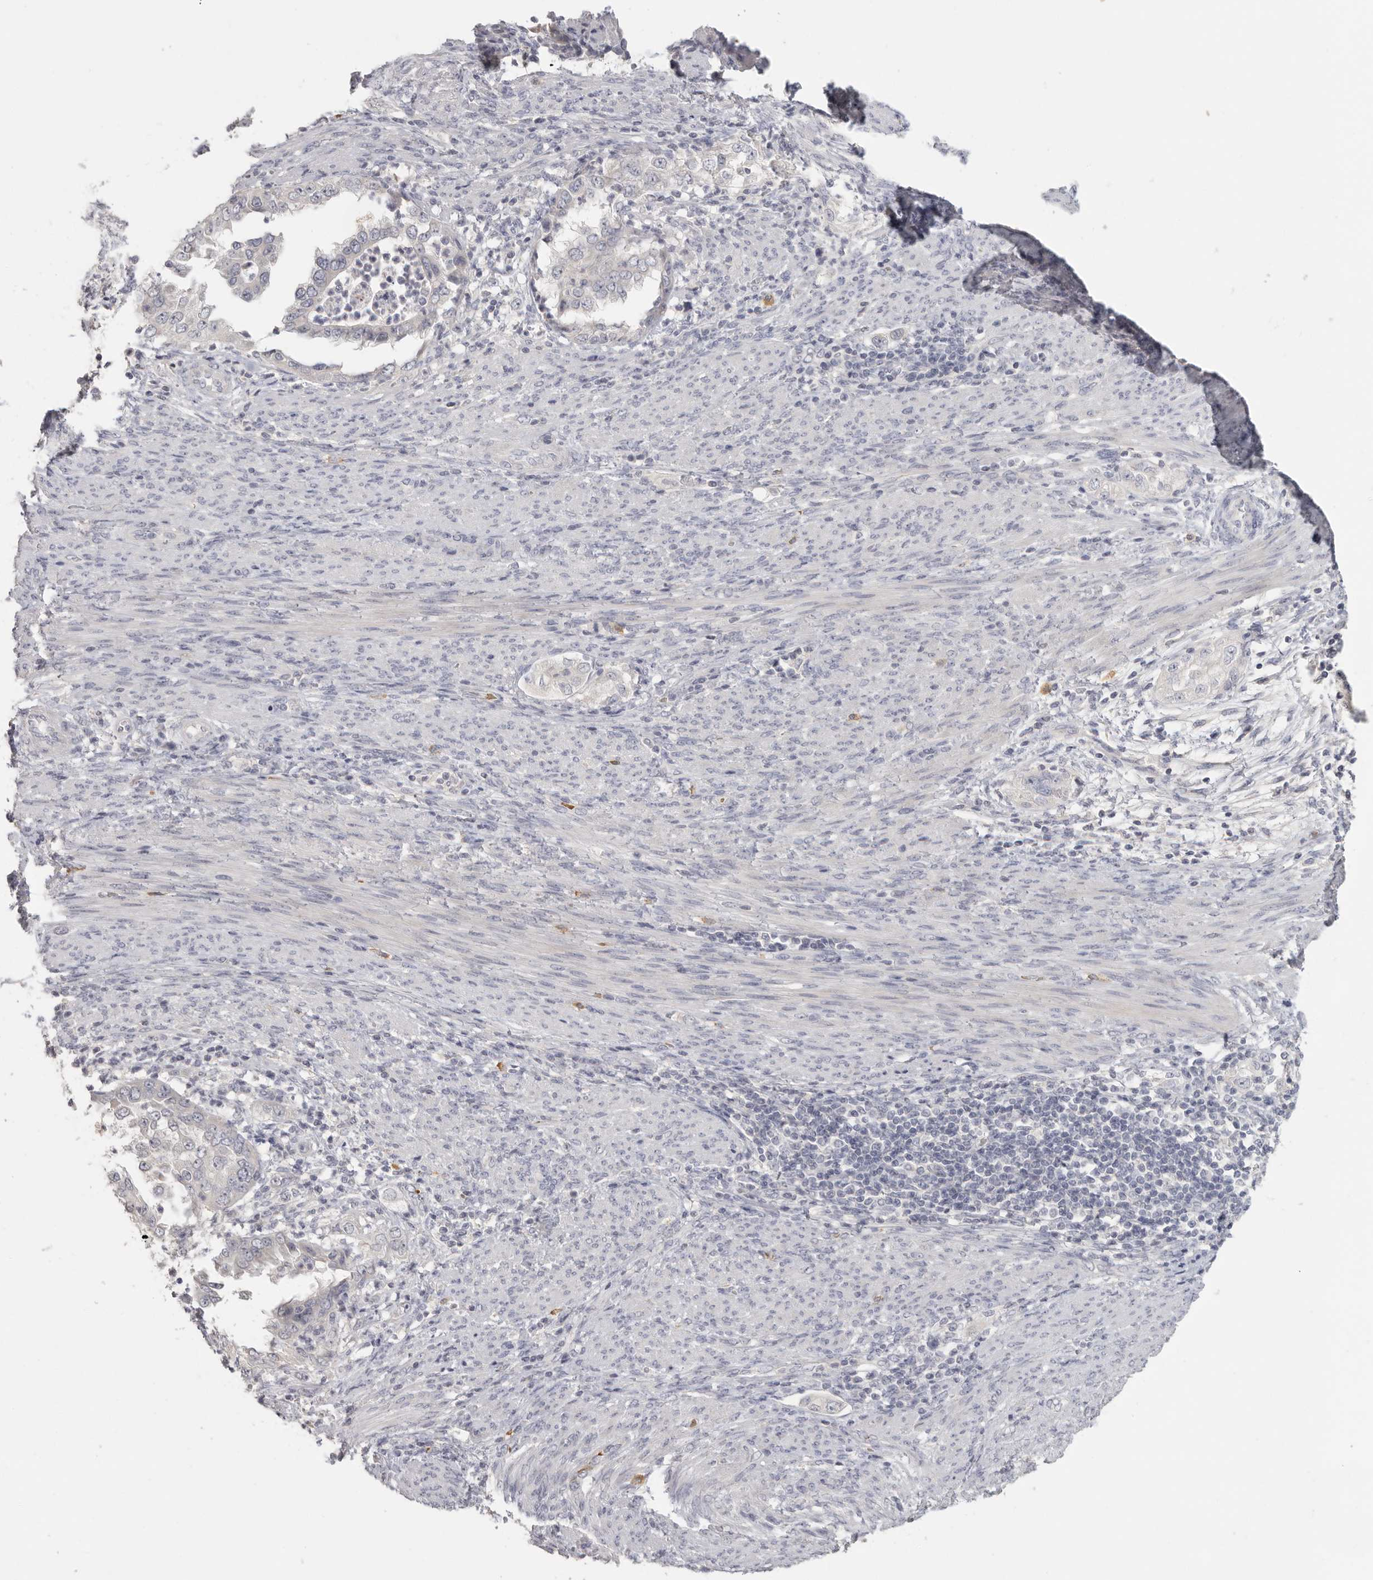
{"staining": {"intensity": "negative", "quantity": "none", "location": "none"}, "tissue": "endometrial cancer", "cell_type": "Tumor cells", "image_type": "cancer", "snomed": [{"axis": "morphology", "description": "Adenocarcinoma, NOS"}, {"axis": "topography", "description": "Endometrium"}], "caption": "This photomicrograph is of endometrial adenocarcinoma stained with immunohistochemistry (IHC) to label a protein in brown with the nuclei are counter-stained blue. There is no positivity in tumor cells. (DAB (3,3'-diaminobenzidine) immunohistochemistry (IHC) visualized using brightfield microscopy, high magnification).", "gene": "DNAJC11", "patient": {"sex": "female", "age": 85}}